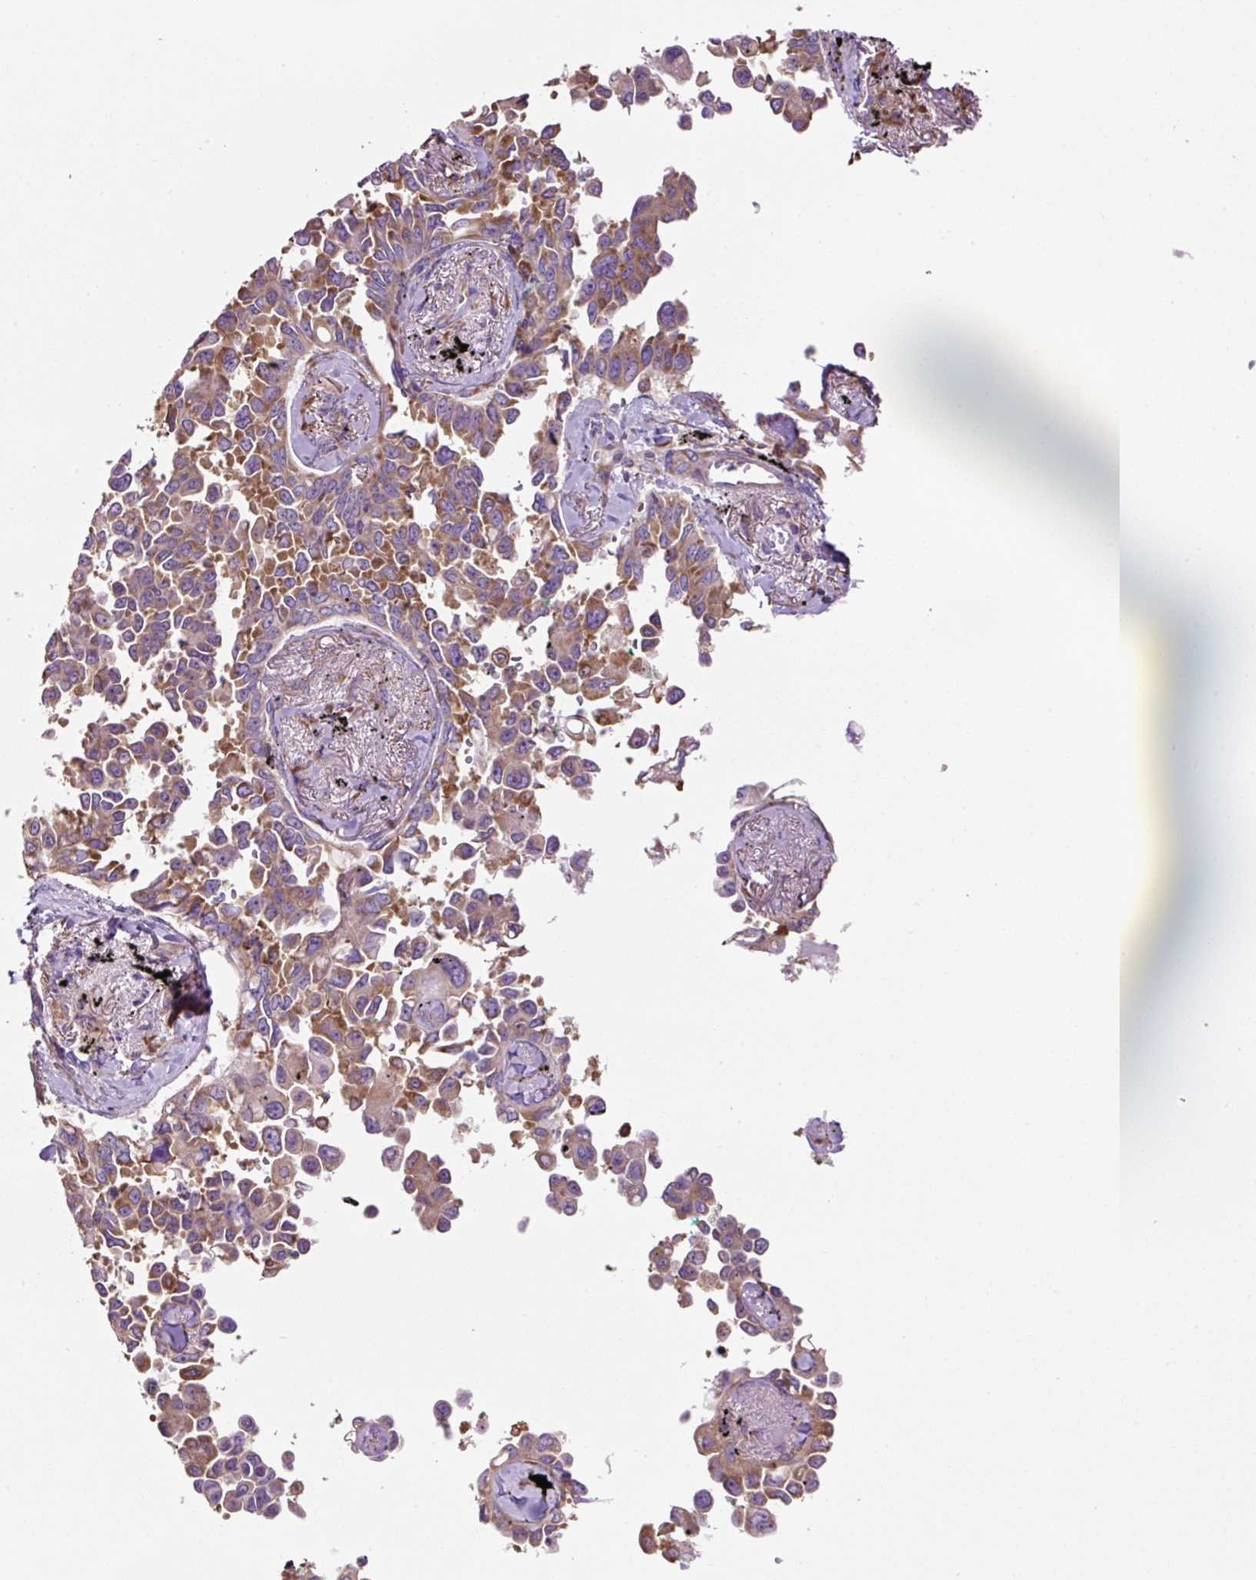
{"staining": {"intensity": "moderate", "quantity": ">75%", "location": "cytoplasmic/membranous"}, "tissue": "lung cancer", "cell_type": "Tumor cells", "image_type": "cancer", "snomed": [{"axis": "morphology", "description": "Adenocarcinoma, NOS"}, {"axis": "topography", "description": "Lung"}], "caption": "Lung adenocarcinoma tissue shows moderate cytoplasmic/membranous expression in approximately >75% of tumor cells", "gene": "RPS23", "patient": {"sex": "female", "age": 67}}